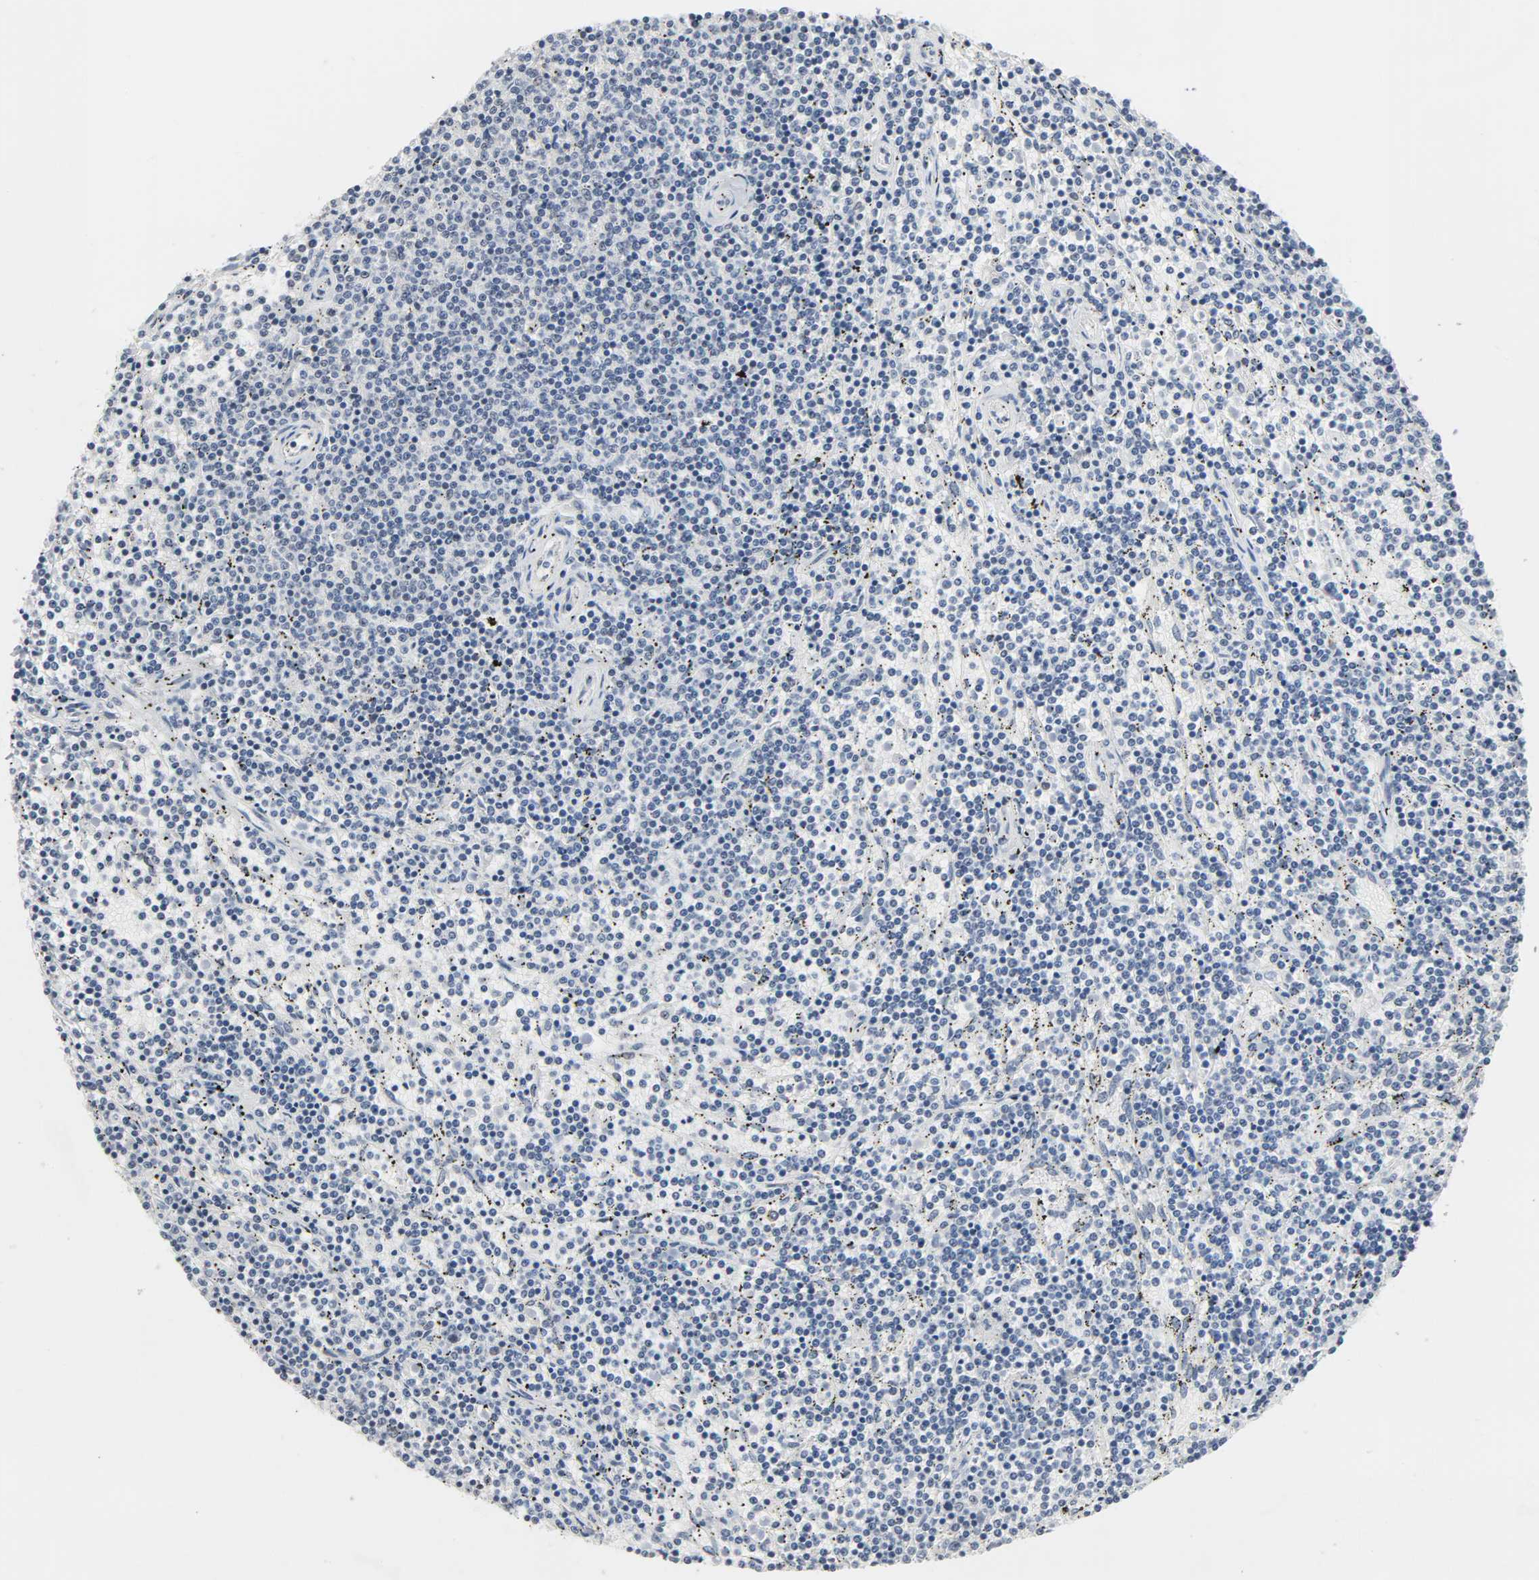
{"staining": {"intensity": "negative", "quantity": "none", "location": "none"}, "tissue": "lymphoma", "cell_type": "Tumor cells", "image_type": "cancer", "snomed": [{"axis": "morphology", "description": "Malignant lymphoma, non-Hodgkin's type, Low grade"}, {"axis": "topography", "description": "Spleen"}], "caption": "Tumor cells show no significant staining in low-grade malignant lymphoma, non-Hodgkin's type. (Brightfield microscopy of DAB immunohistochemistry at high magnification).", "gene": "ACSS2", "patient": {"sex": "female", "age": 50}}